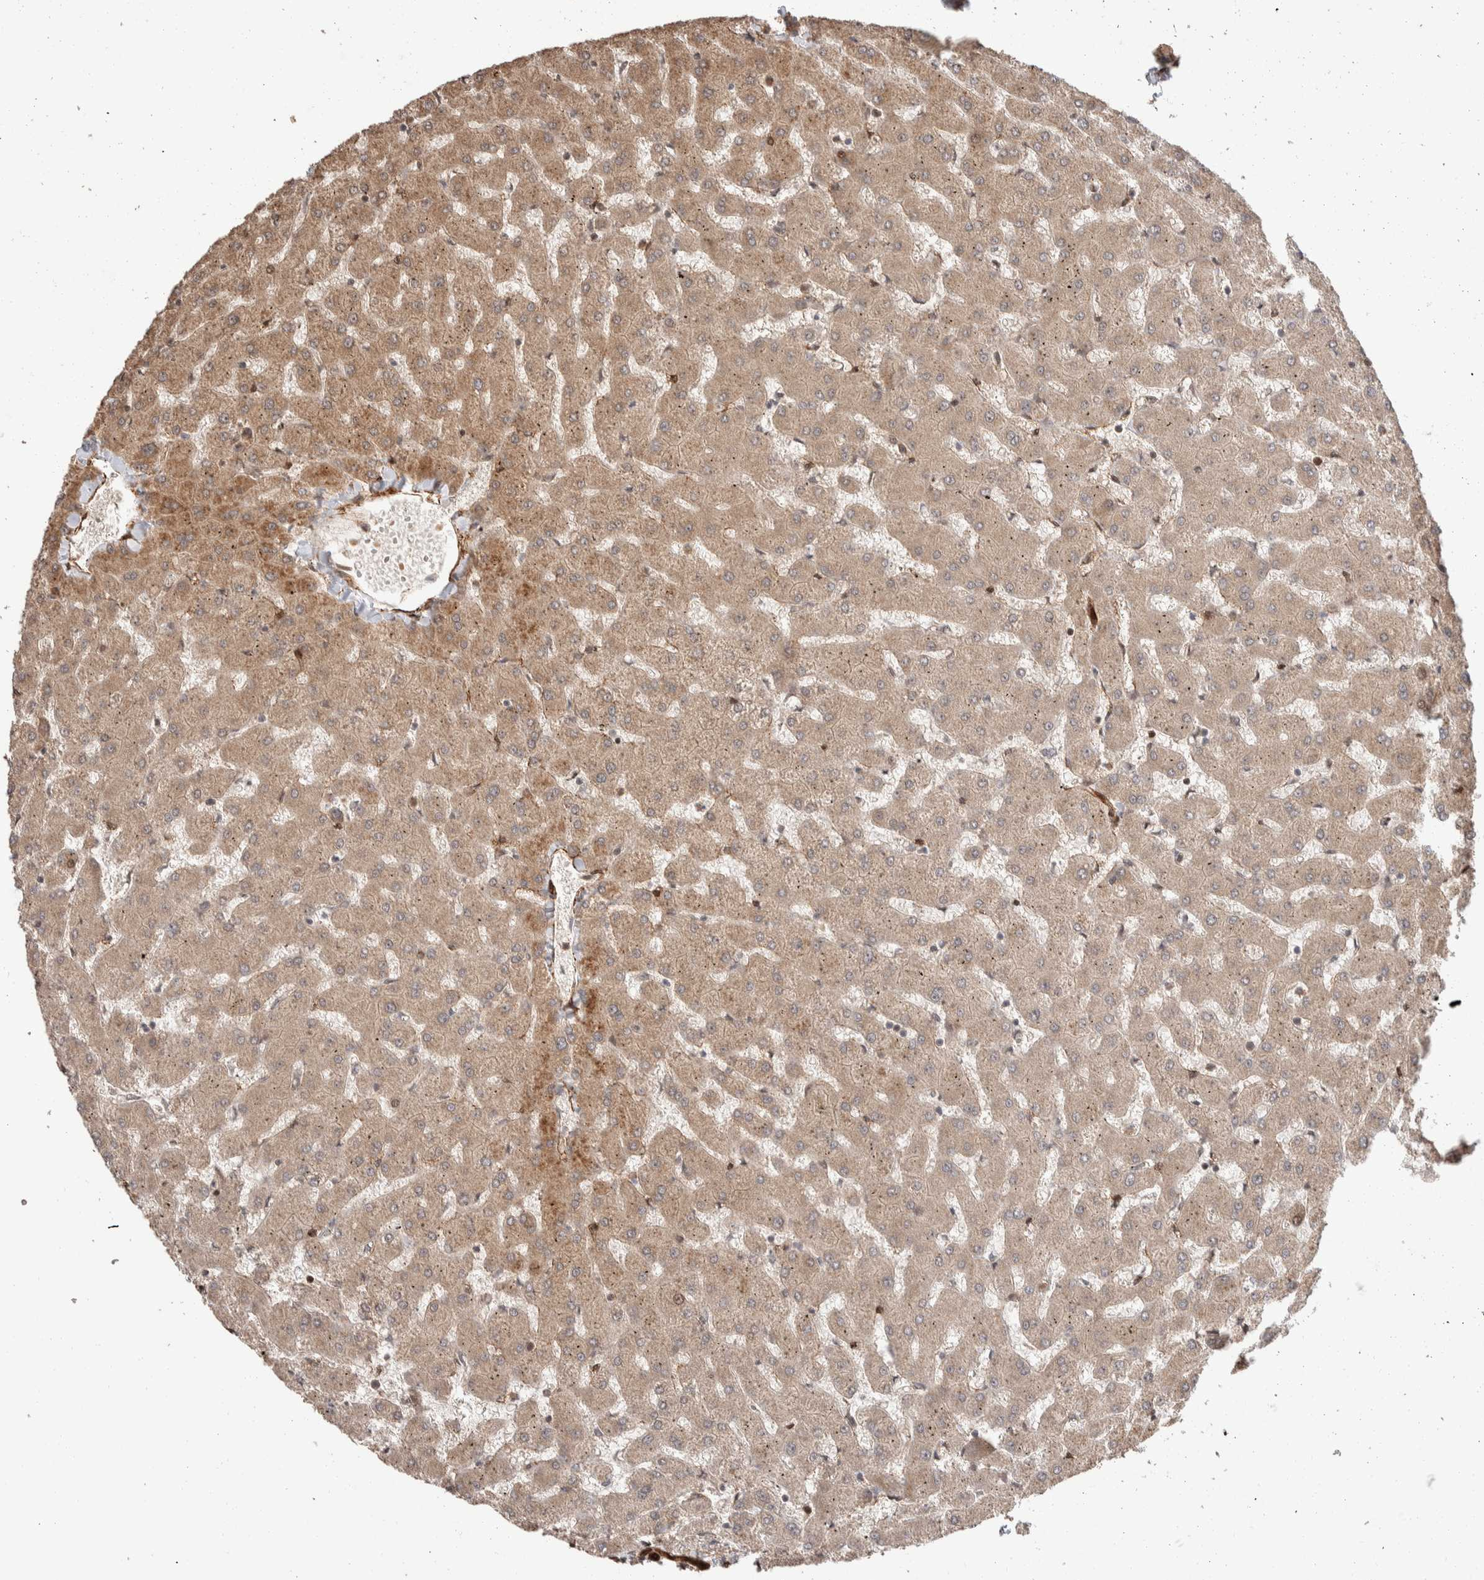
{"staining": {"intensity": "negative", "quantity": "none", "location": "none"}, "tissue": "liver", "cell_type": "Cholangiocytes", "image_type": "normal", "snomed": [{"axis": "morphology", "description": "Normal tissue, NOS"}, {"axis": "topography", "description": "Liver"}], "caption": "Immunohistochemistry (IHC) micrograph of normal liver: human liver stained with DAB (3,3'-diaminobenzidine) reveals no significant protein positivity in cholangiocytes. The staining is performed using DAB brown chromogen with nuclei counter-stained in using hematoxylin.", "gene": "ERC1", "patient": {"sex": "female", "age": 63}}